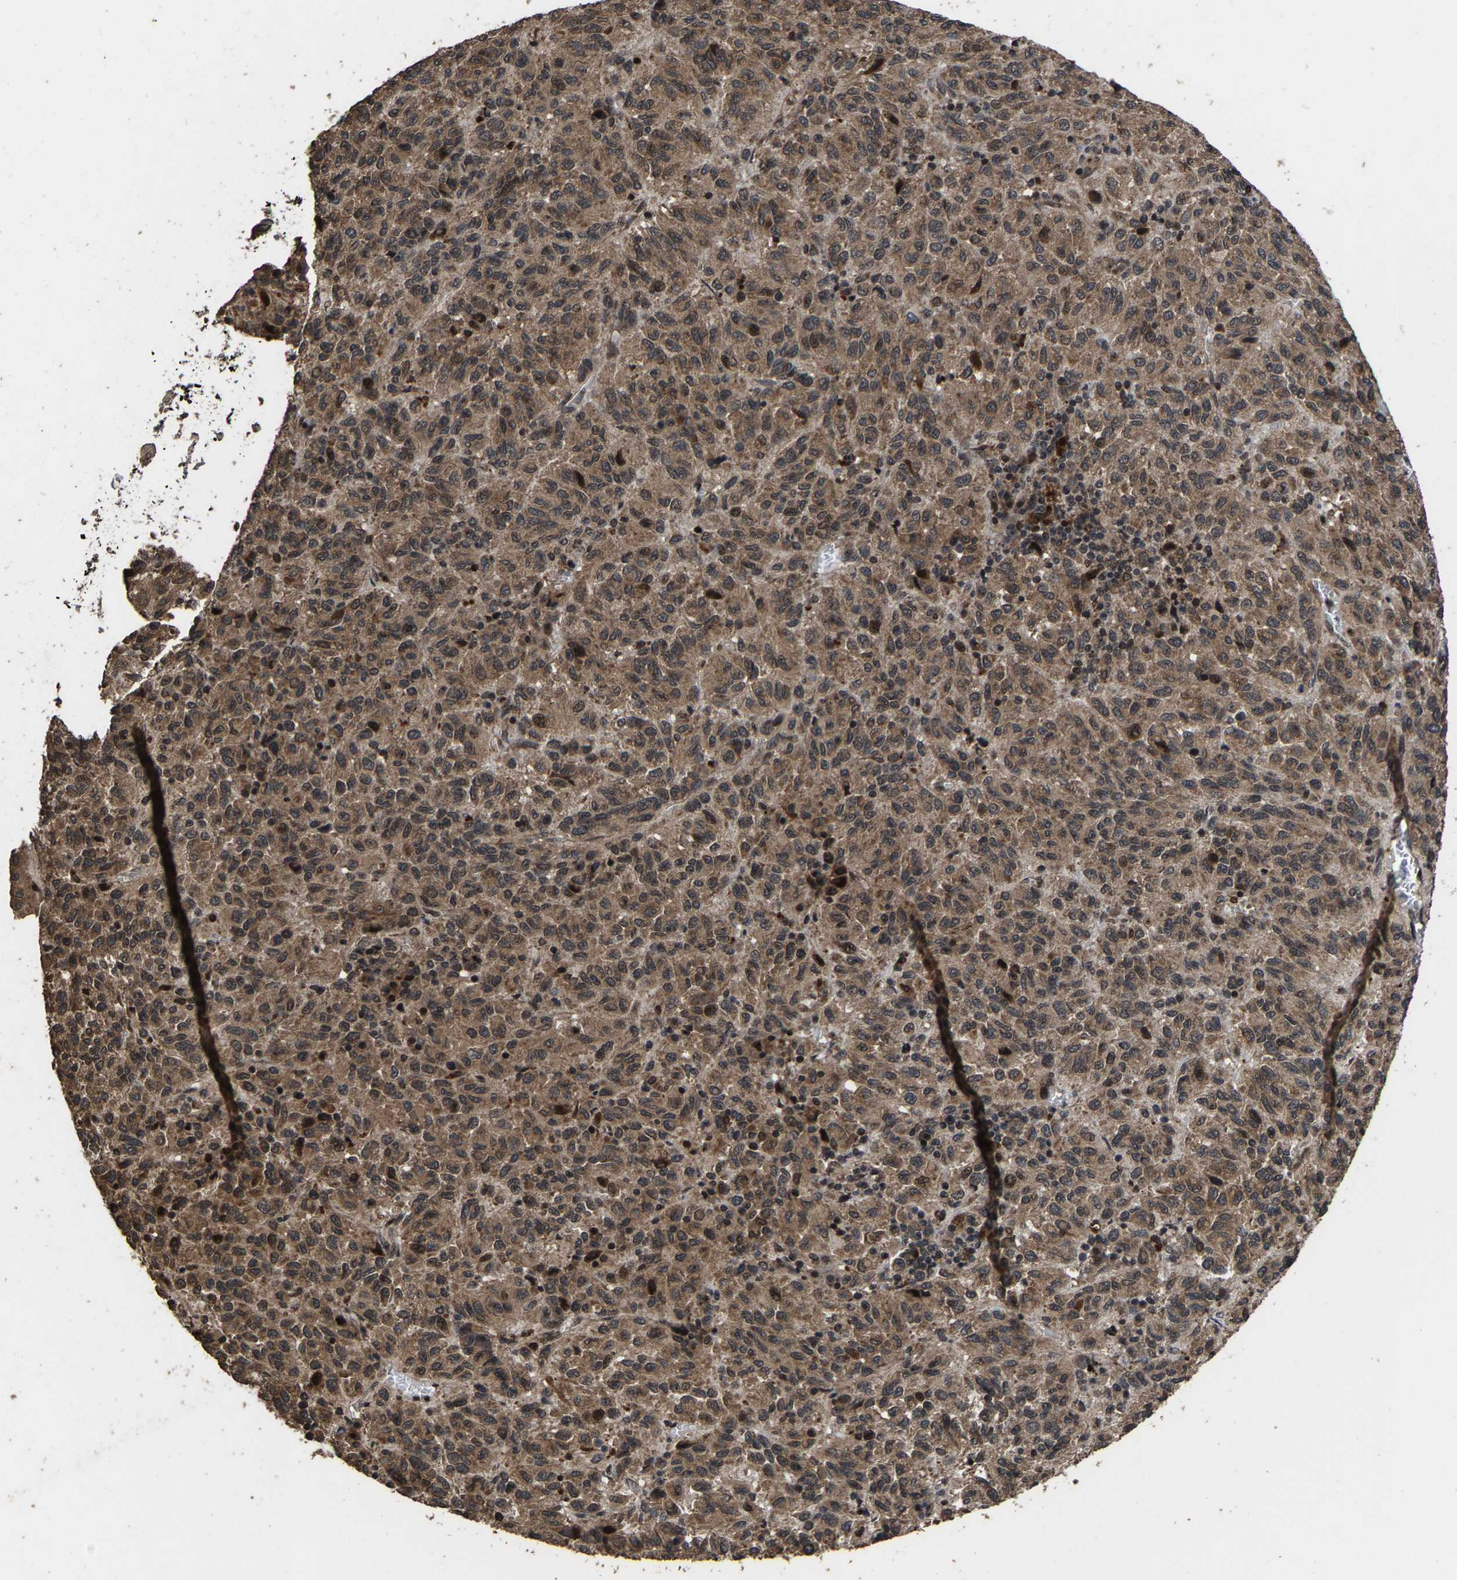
{"staining": {"intensity": "moderate", "quantity": ">75%", "location": "cytoplasmic/membranous"}, "tissue": "melanoma", "cell_type": "Tumor cells", "image_type": "cancer", "snomed": [{"axis": "morphology", "description": "Malignant melanoma, Metastatic site"}, {"axis": "topography", "description": "Lung"}], "caption": "Human malignant melanoma (metastatic site) stained with a protein marker shows moderate staining in tumor cells.", "gene": "HAUS6", "patient": {"sex": "male", "age": 64}}